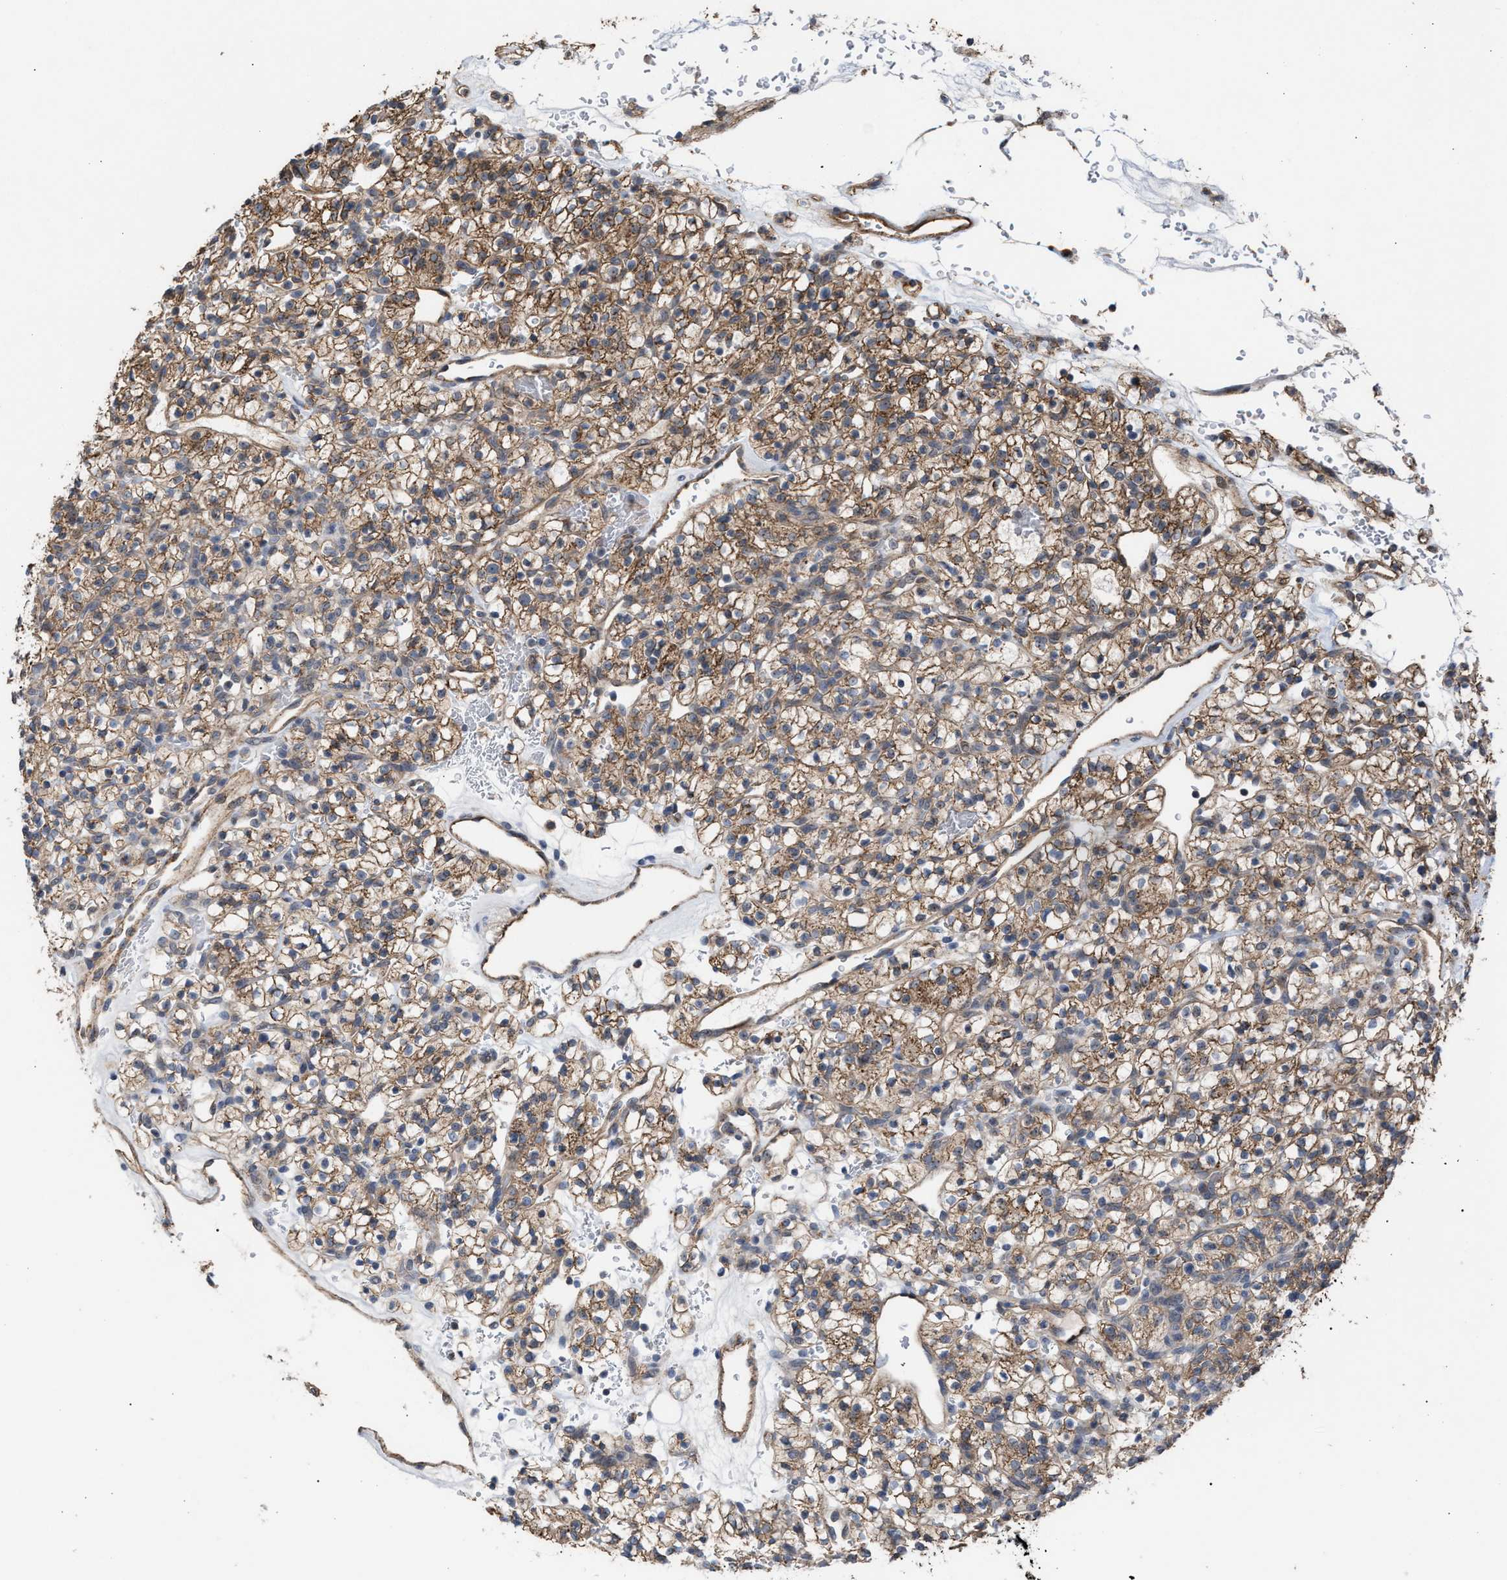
{"staining": {"intensity": "moderate", "quantity": ">75%", "location": "cytoplasmic/membranous"}, "tissue": "renal cancer", "cell_type": "Tumor cells", "image_type": "cancer", "snomed": [{"axis": "morphology", "description": "Adenocarcinoma, NOS"}, {"axis": "topography", "description": "Kidney"}], "caption": "Brown immunohistochemical staining in human renal cancer (adenocarcinoma) reveals moderate cytoplasmic/membranous expression in approximately >75% of tumor cells.", "gene": "EXOSC2", "patient": {"sex": "female", "age": 57}}